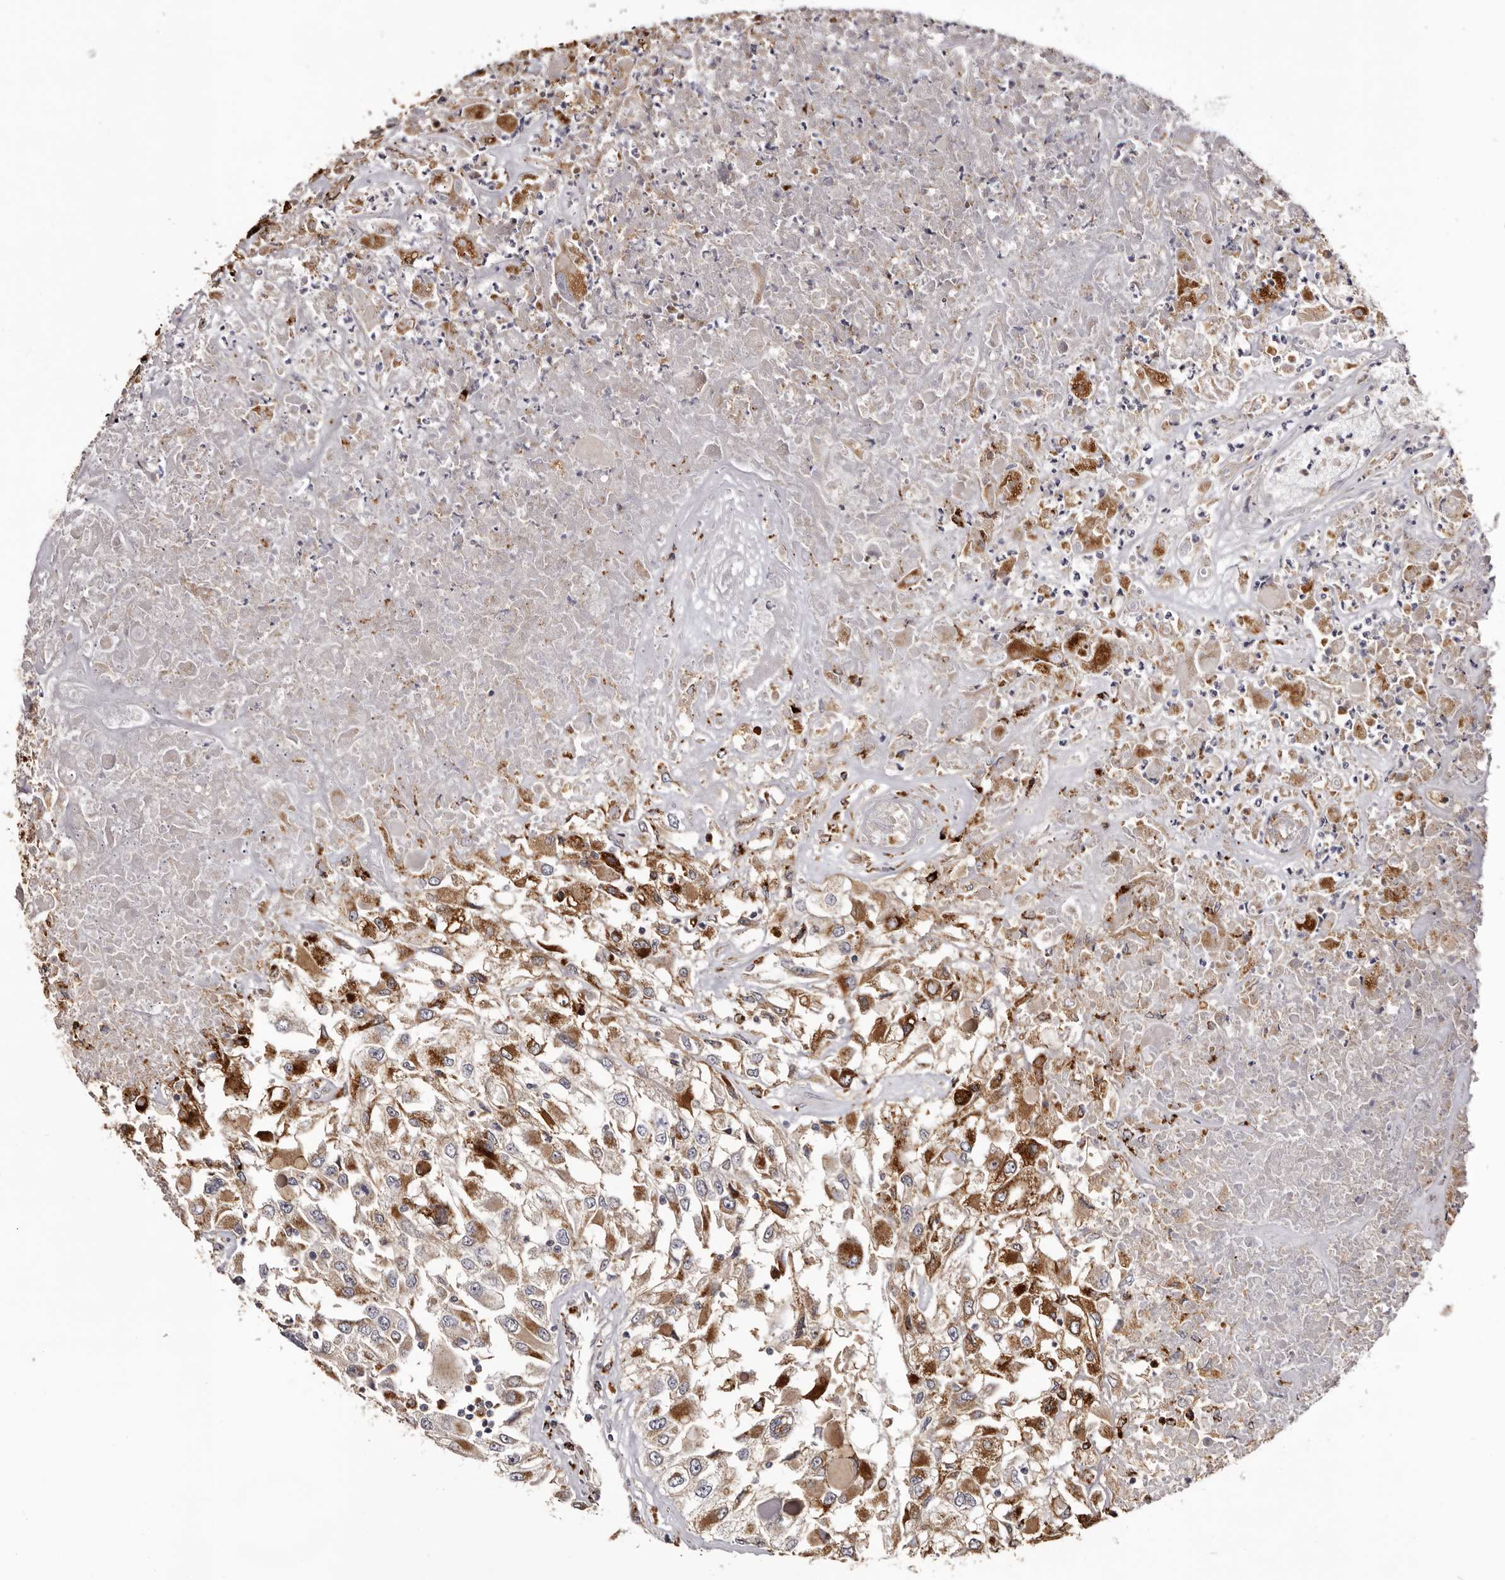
{"staining": {"intensity": "moderate", "quantity": ">75%", "location": "cytoplasmic/membranous"}, "tissue": "renal cancer", "cell_type": "Tumor cells", "image_type": "cancer", "snomed": [{"axis": "morphology", "description": "Adenocarcinoma, NOS"}, {"axis": "topography", "description": "Kidney"}], "caption": "Immunohistochemical staining of renal adenocarcinoma exhibits medium levels of moderate cytoplasmic/membranous staining in about >75% of tumor cells. The staining was performed using DAB (3,3'-diaminobenzidine), with brown indicating positive protein expression. Nuclei are stained blue with hematoxylin.", "gene": "MECR", "patient": {"sex": "female", "age": 52}}